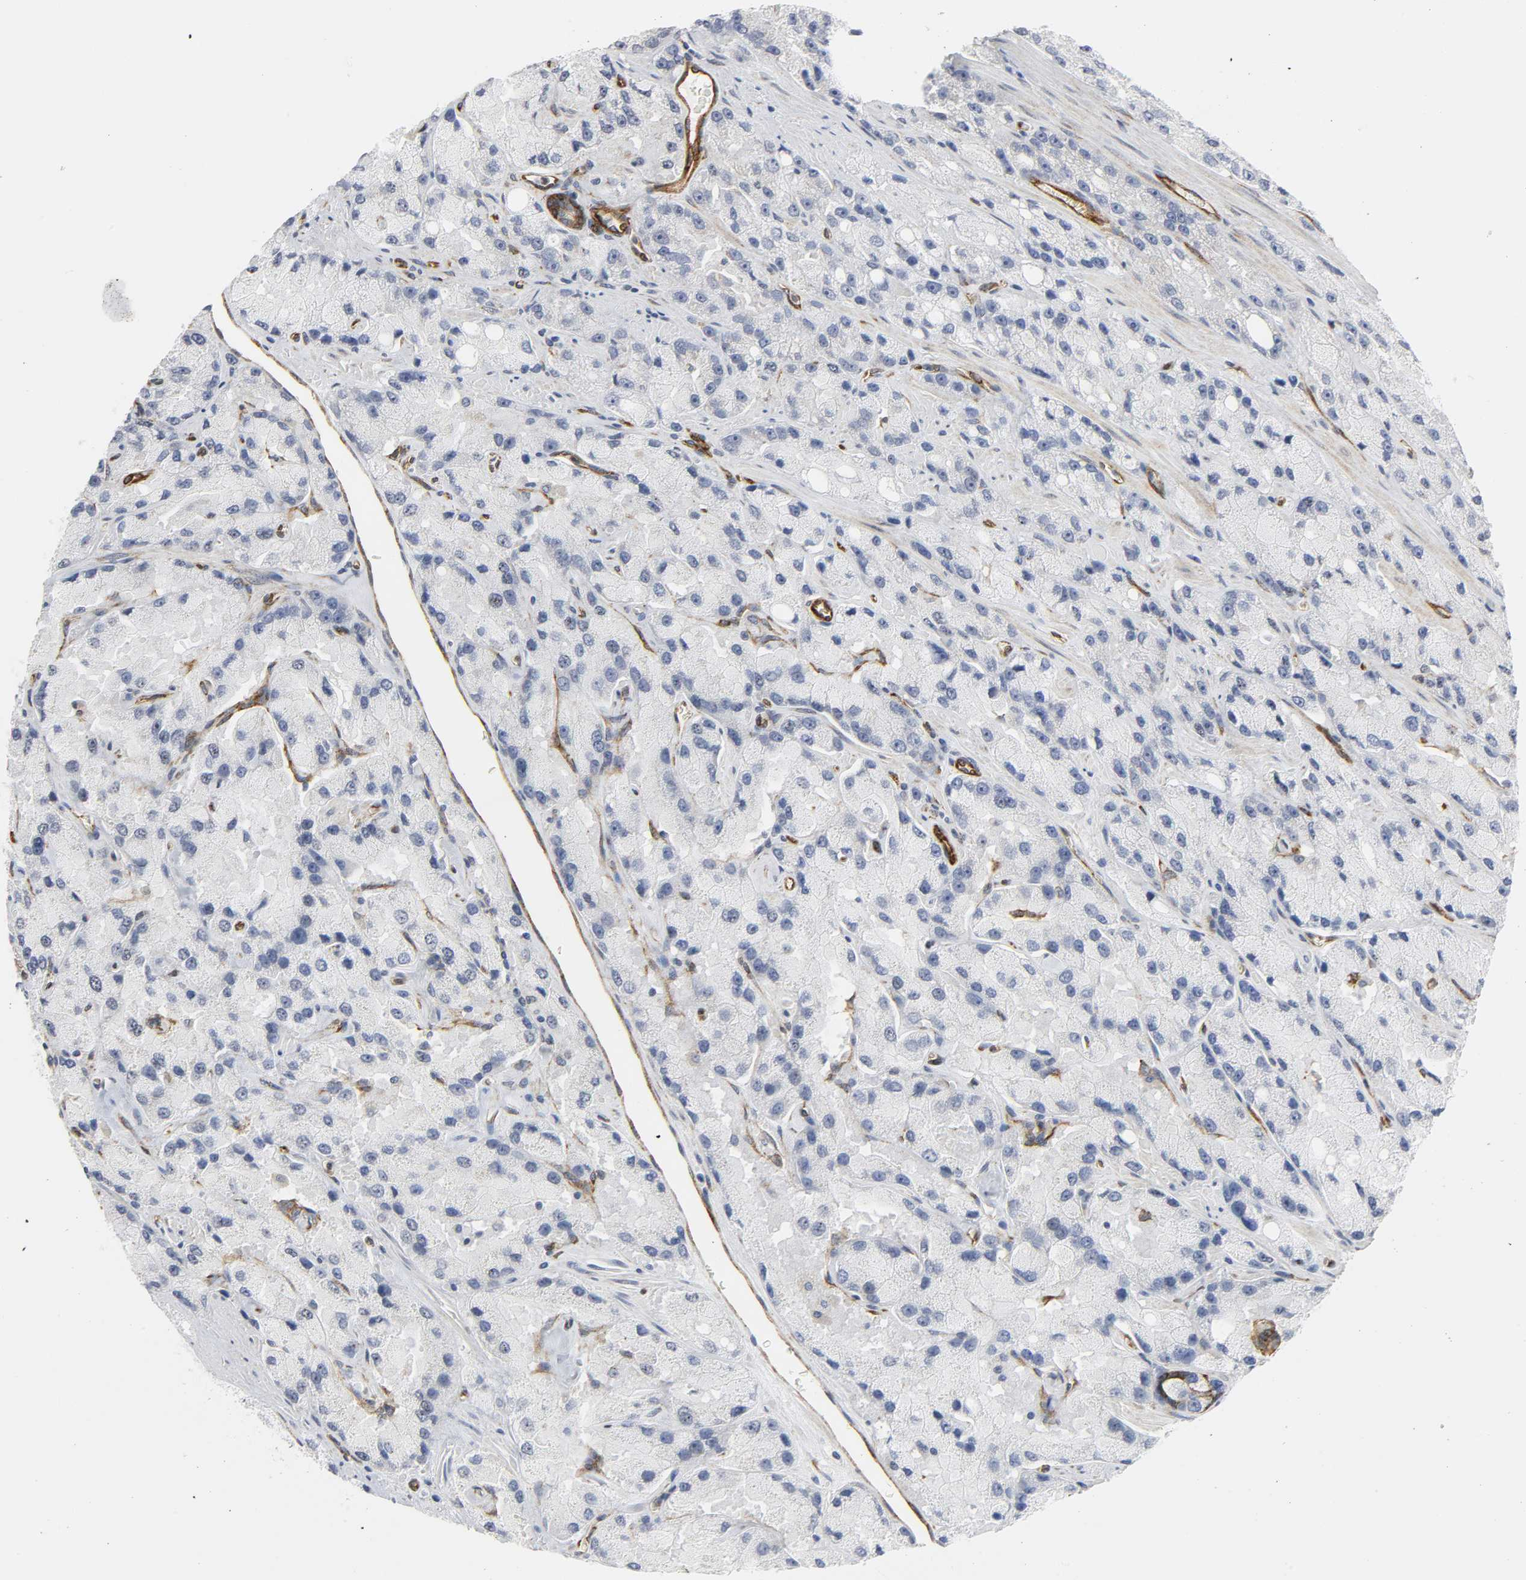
{"staining": {"intensity": "negative", "quantity": "none", "location": "none"}, "tissue": "prostate cancer", "cell_type": "Tumor cells", "image_type": "cancer", "snomed": [{"axis": "morphology", "description": "Adenocarcinoma, High grade"}, {"axis": "topography", "description": "Prostate"}], "caption": "Immunohistochemistry (IHC) micrograph of neoplastic tissue: high-grade adenocarcinoma (prostate) stained with DAB demonstrates no significant protein expression in tumor cells.", "gene": "DOCK1", "patient": {"sex": "male", "age": 58}}